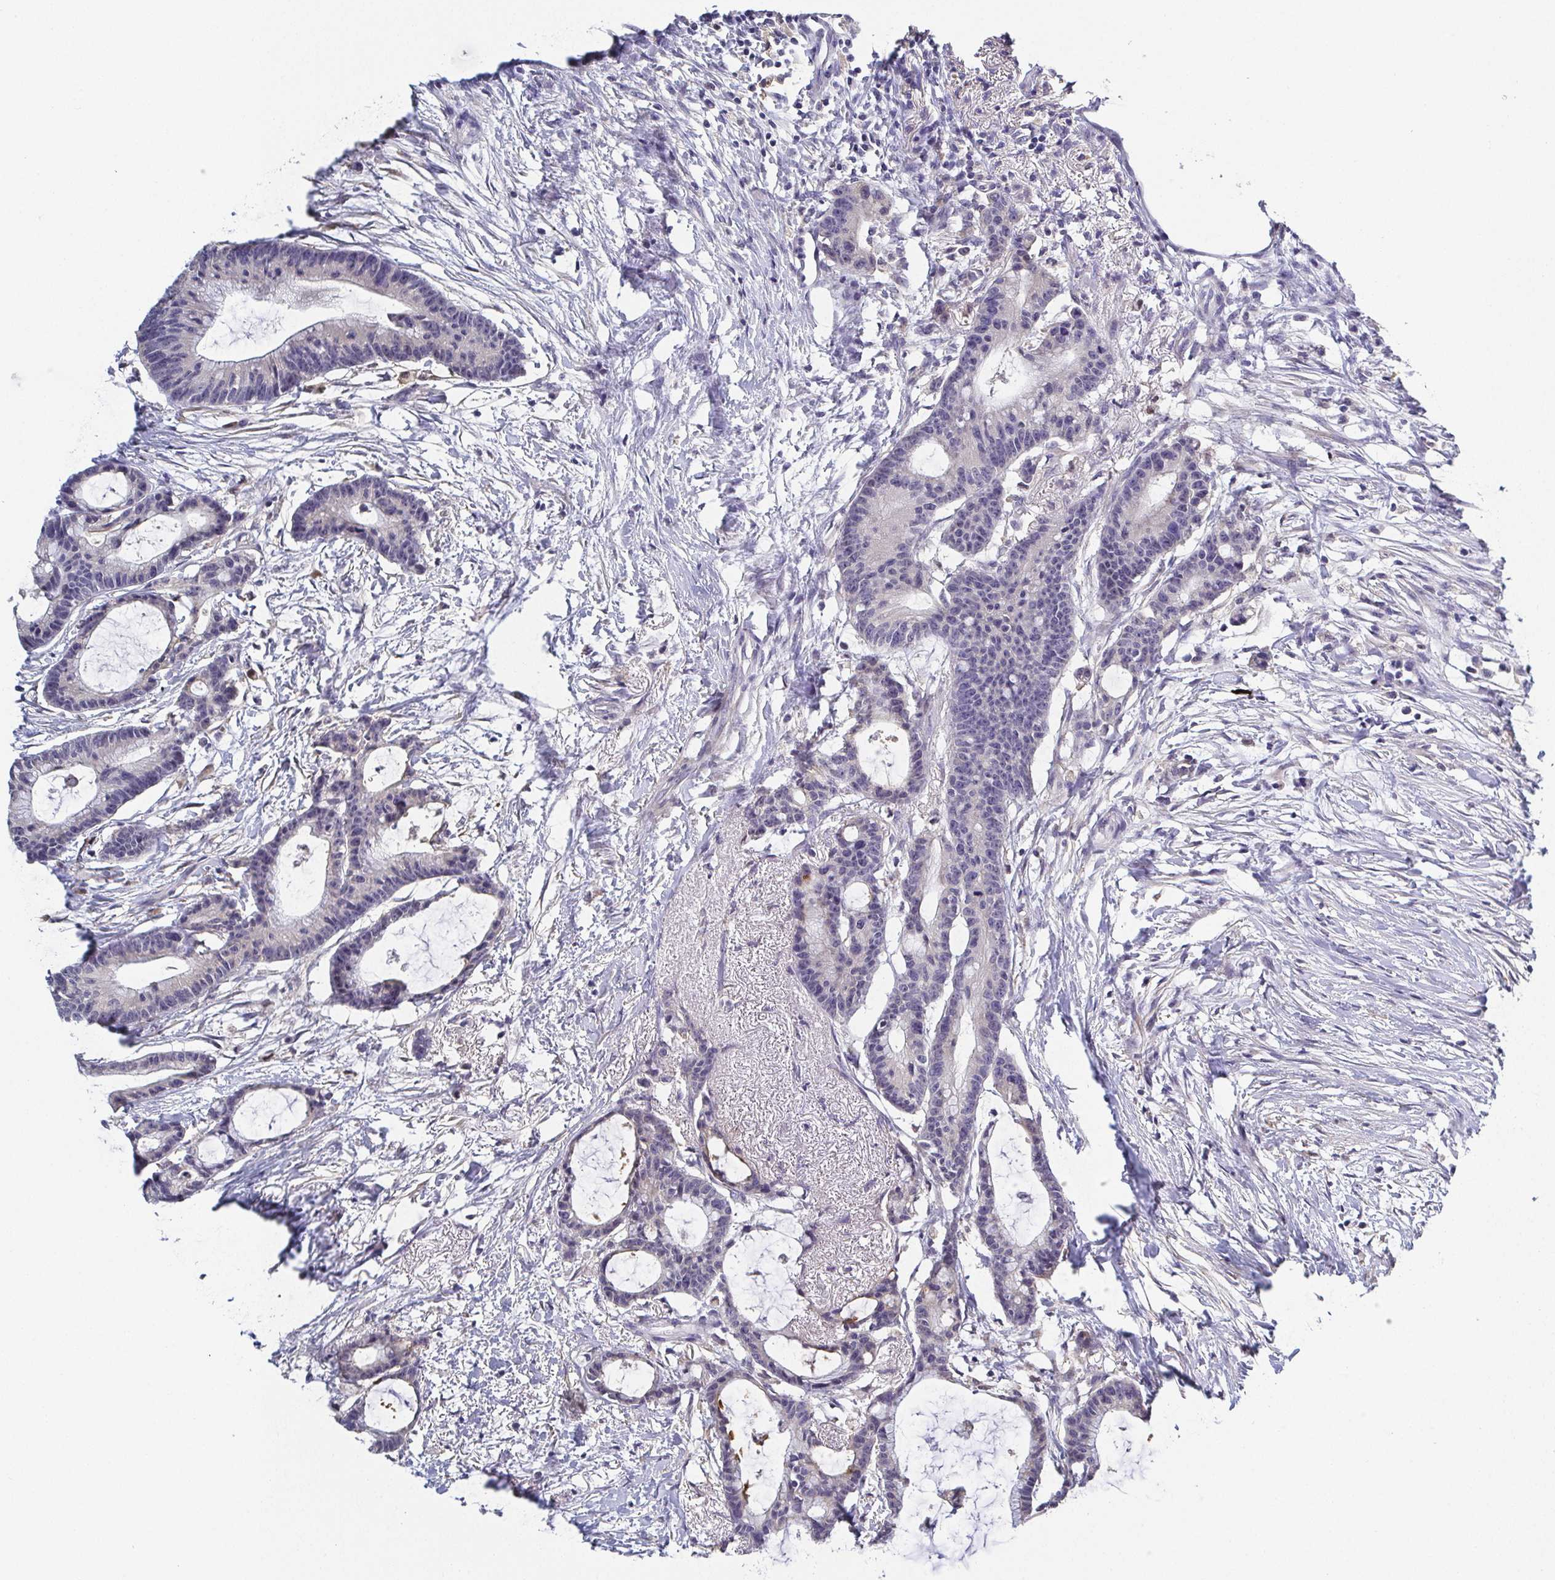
{"staining": {"intensity": "negative", "quantity": "none", "location": "none"}, "tissue": "colorectal cancer", "cell_type": "Tumor cells", "image_type": "cancer", "snomed": [{"axis": "morphology", "description": "Adenocarcinoma, NOS"}, {"axis": "topography", "description": "Colon"}], "caption": "A high-resolution micrograph shows IHC staining of colorectal adenocarcinoma, which reveals no significant staining in tumor cells.", "gene": "RNASE7", "patient": {"sex": "female", "age": 78}}